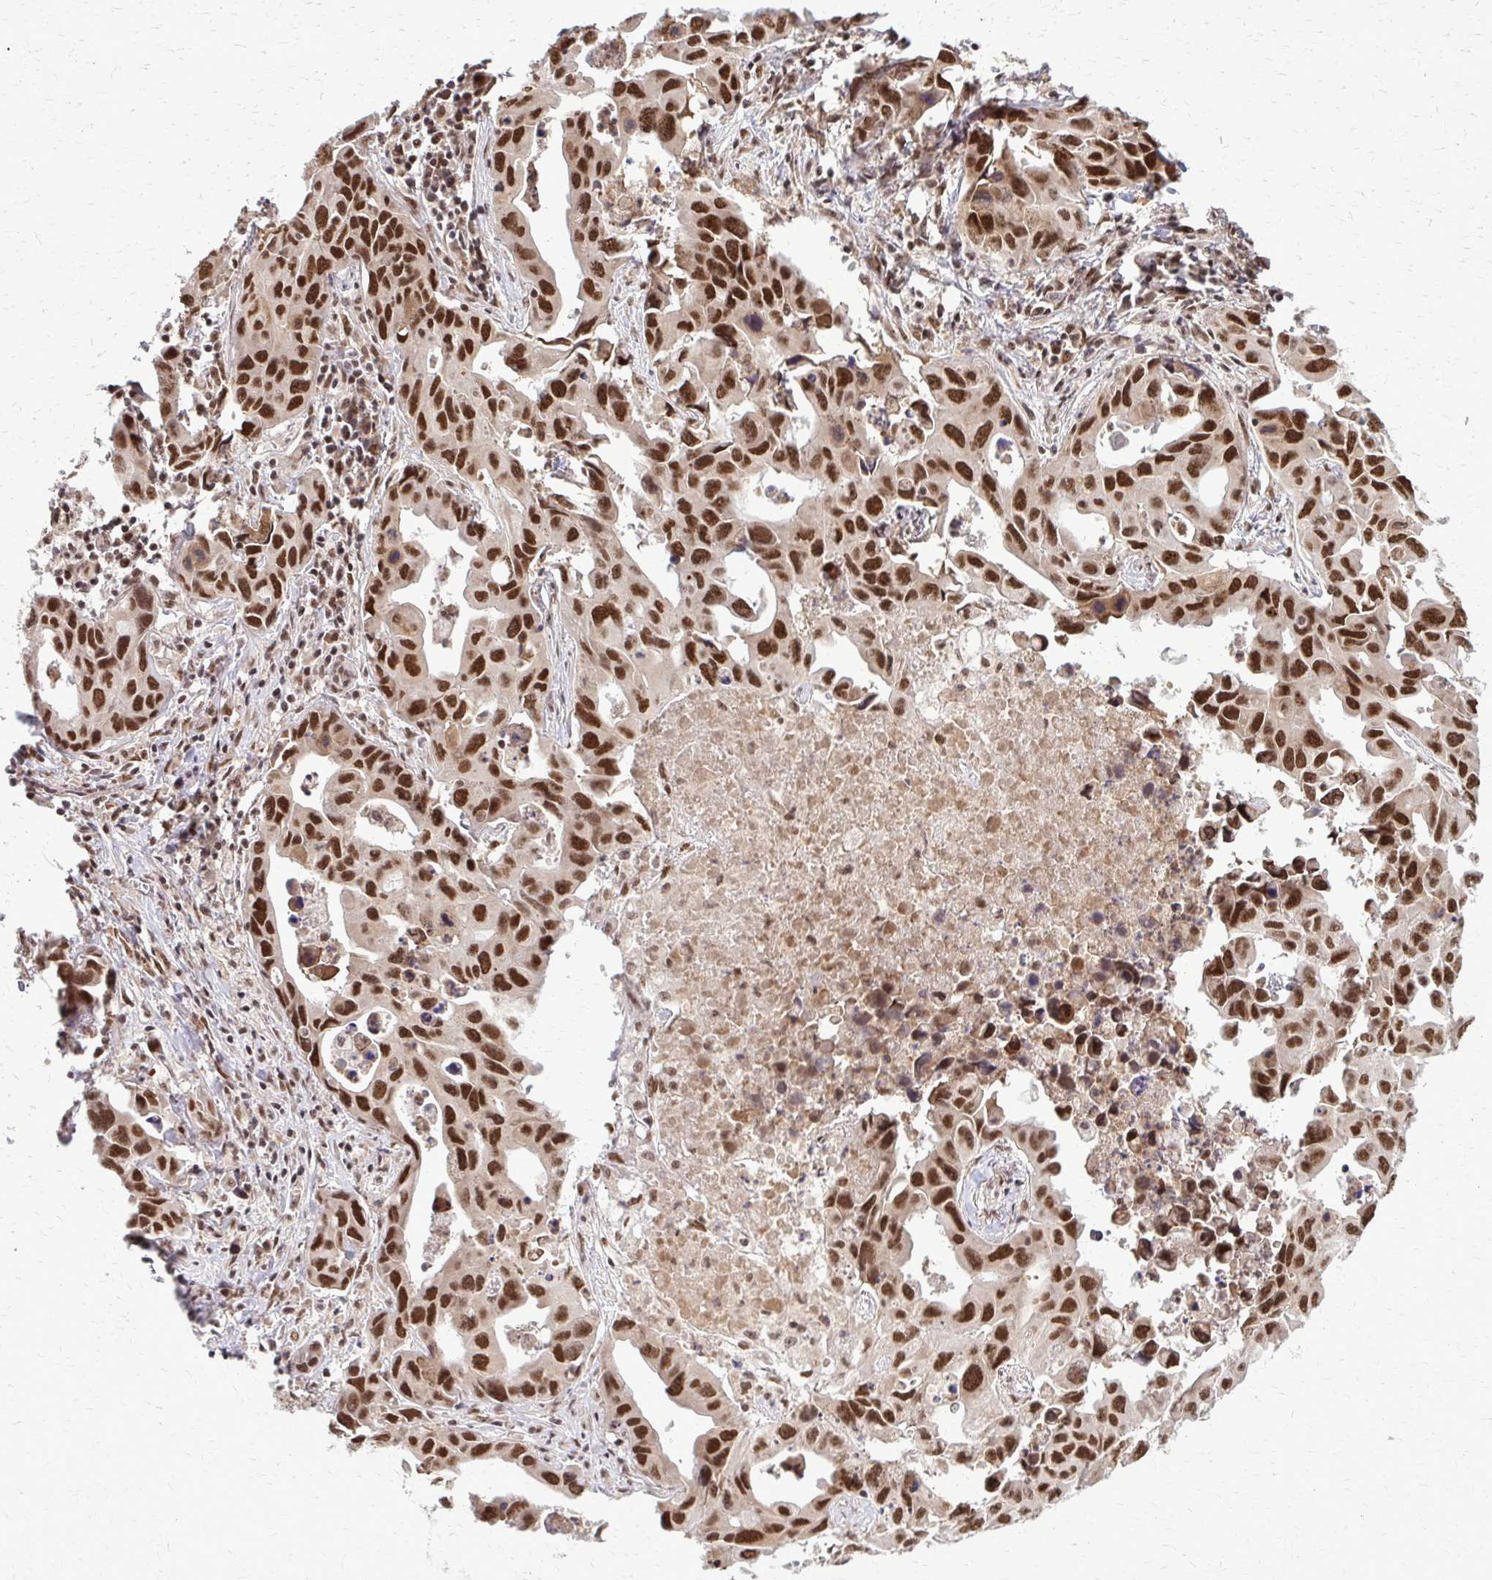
{"staining": {"intensity": "strong", "quantity": ">75%", "location": "nuclear"}, "tissue": "lung cancer", "cell_type": "Tumor cells", "image_type": "cancer", "snomed": [{"axis": "morphology", "description": "Adenocarcinoma, NOS"}, {"axis": "topography", "description": "Lung"}], "caption": "Strong nuclear staining for a protein is identified in approximately >75% of tumor cells of lung cancer using IHC.", "gene": "HDAC3", "patient": {"sex": "male", "age": 64}}